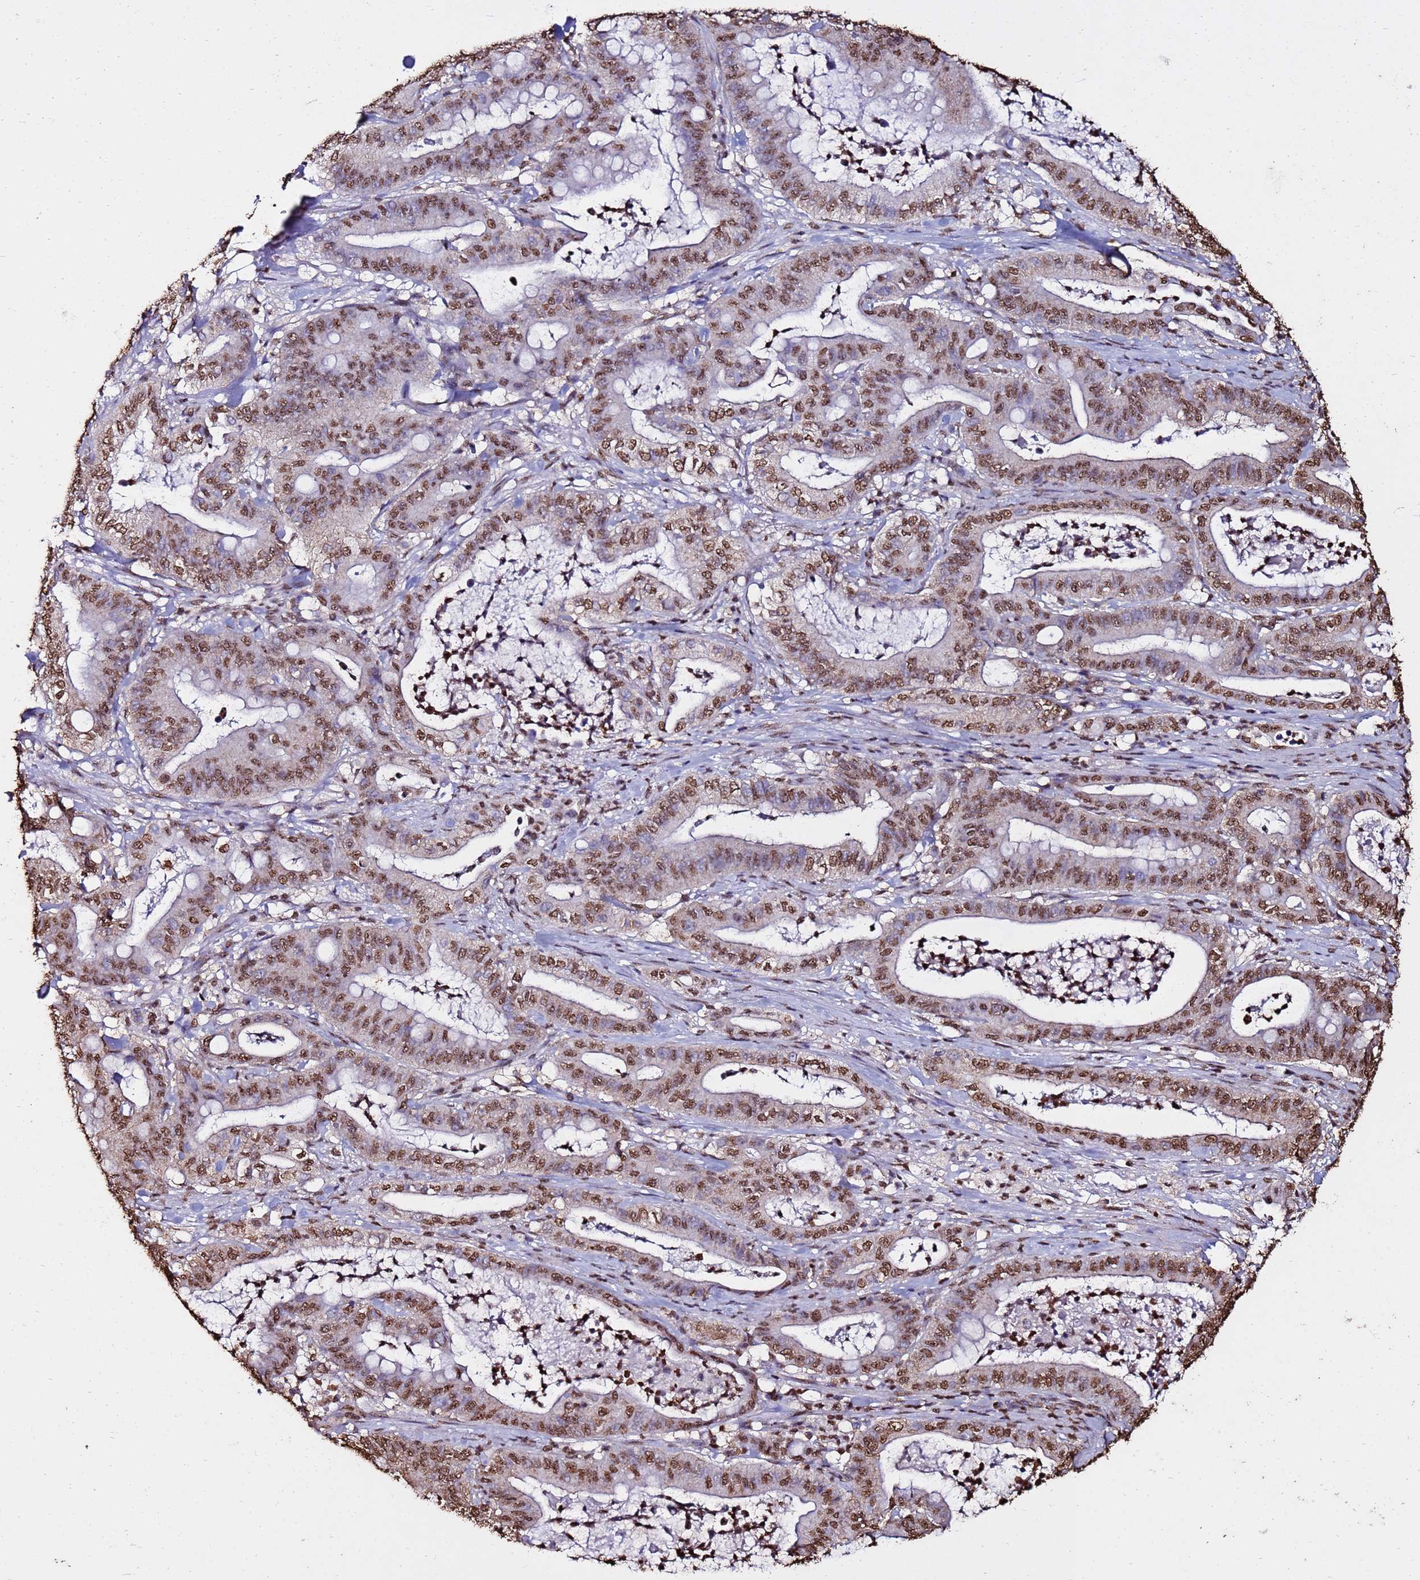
{"staining": {"intensity": "moderate", "quantity": ">75%", "location": "nuclear"}, "tissue": "pancreatic cancer", "cell_type": "Tumor cells", "image_type": "cancer", "snomed": [{"axis": "morphology", "description": "Adenocarcinoma, NOS"}, {"axis": "topography", "description": "Pancreas"}], "caption": "Protein staining displays moderate nuclear staining in approximately >75% of tumor cells in pancreatic adenocarcinoma.", "gene": "TRIP6", "patient": {"sex": "male", "age": 71}}